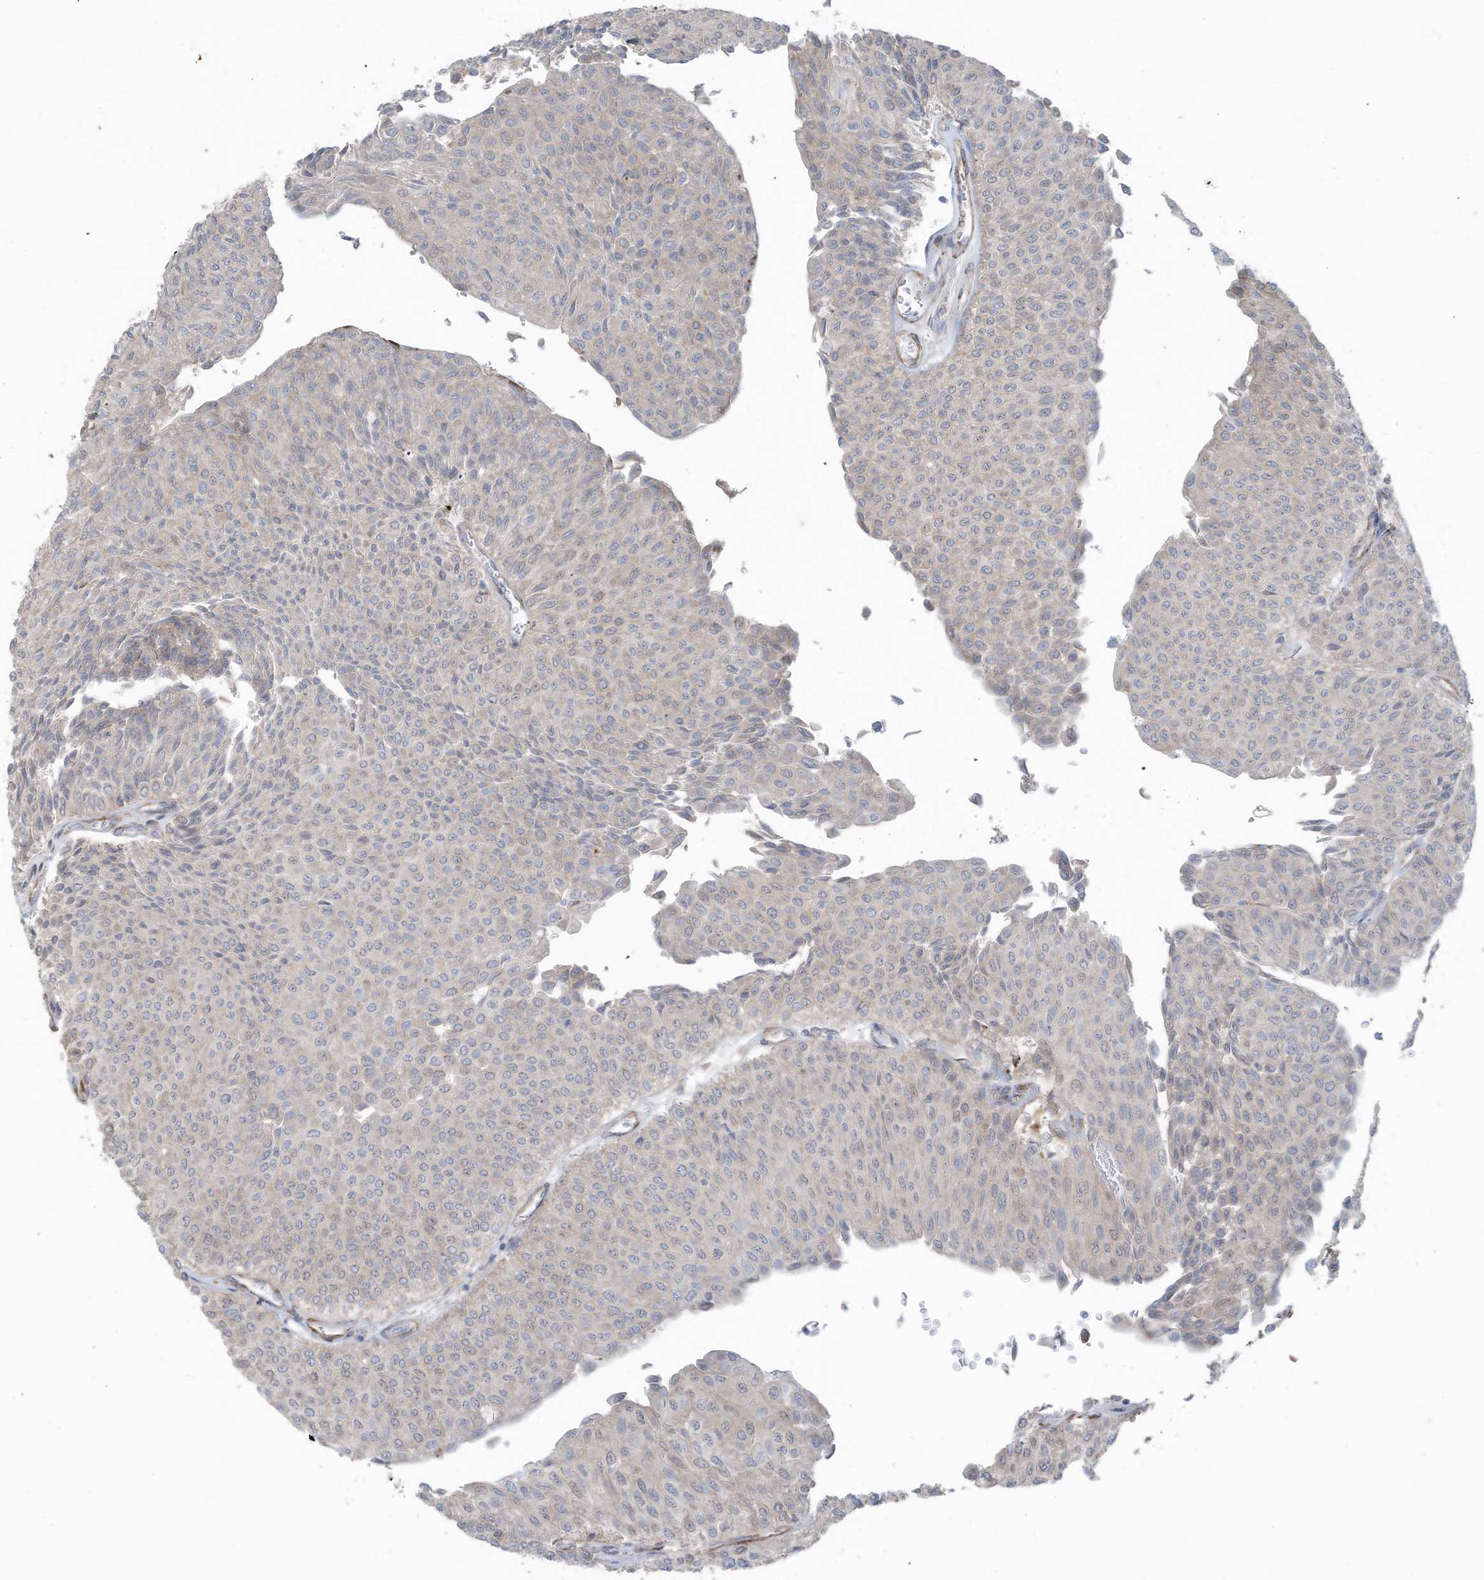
{"staining": {"intensity": "negative", "quantity": "none", "location": "none"}, "tissue": "urothelial cancer", "cell_type": "Tumor cells", "image_type": "cancer", "snomed": [{"axis": "morphology", "description": "Urothelial carcinoma, Low grade"}, {"axis": "topography", "description": "Urinary bladder"}], "caption": "Protein analysis of low-grade urothelial carcinoma reveals no significant staining in tumor cells.", "gene": "SLC17A7", "patient": {"sex": "male", "age": 78}}